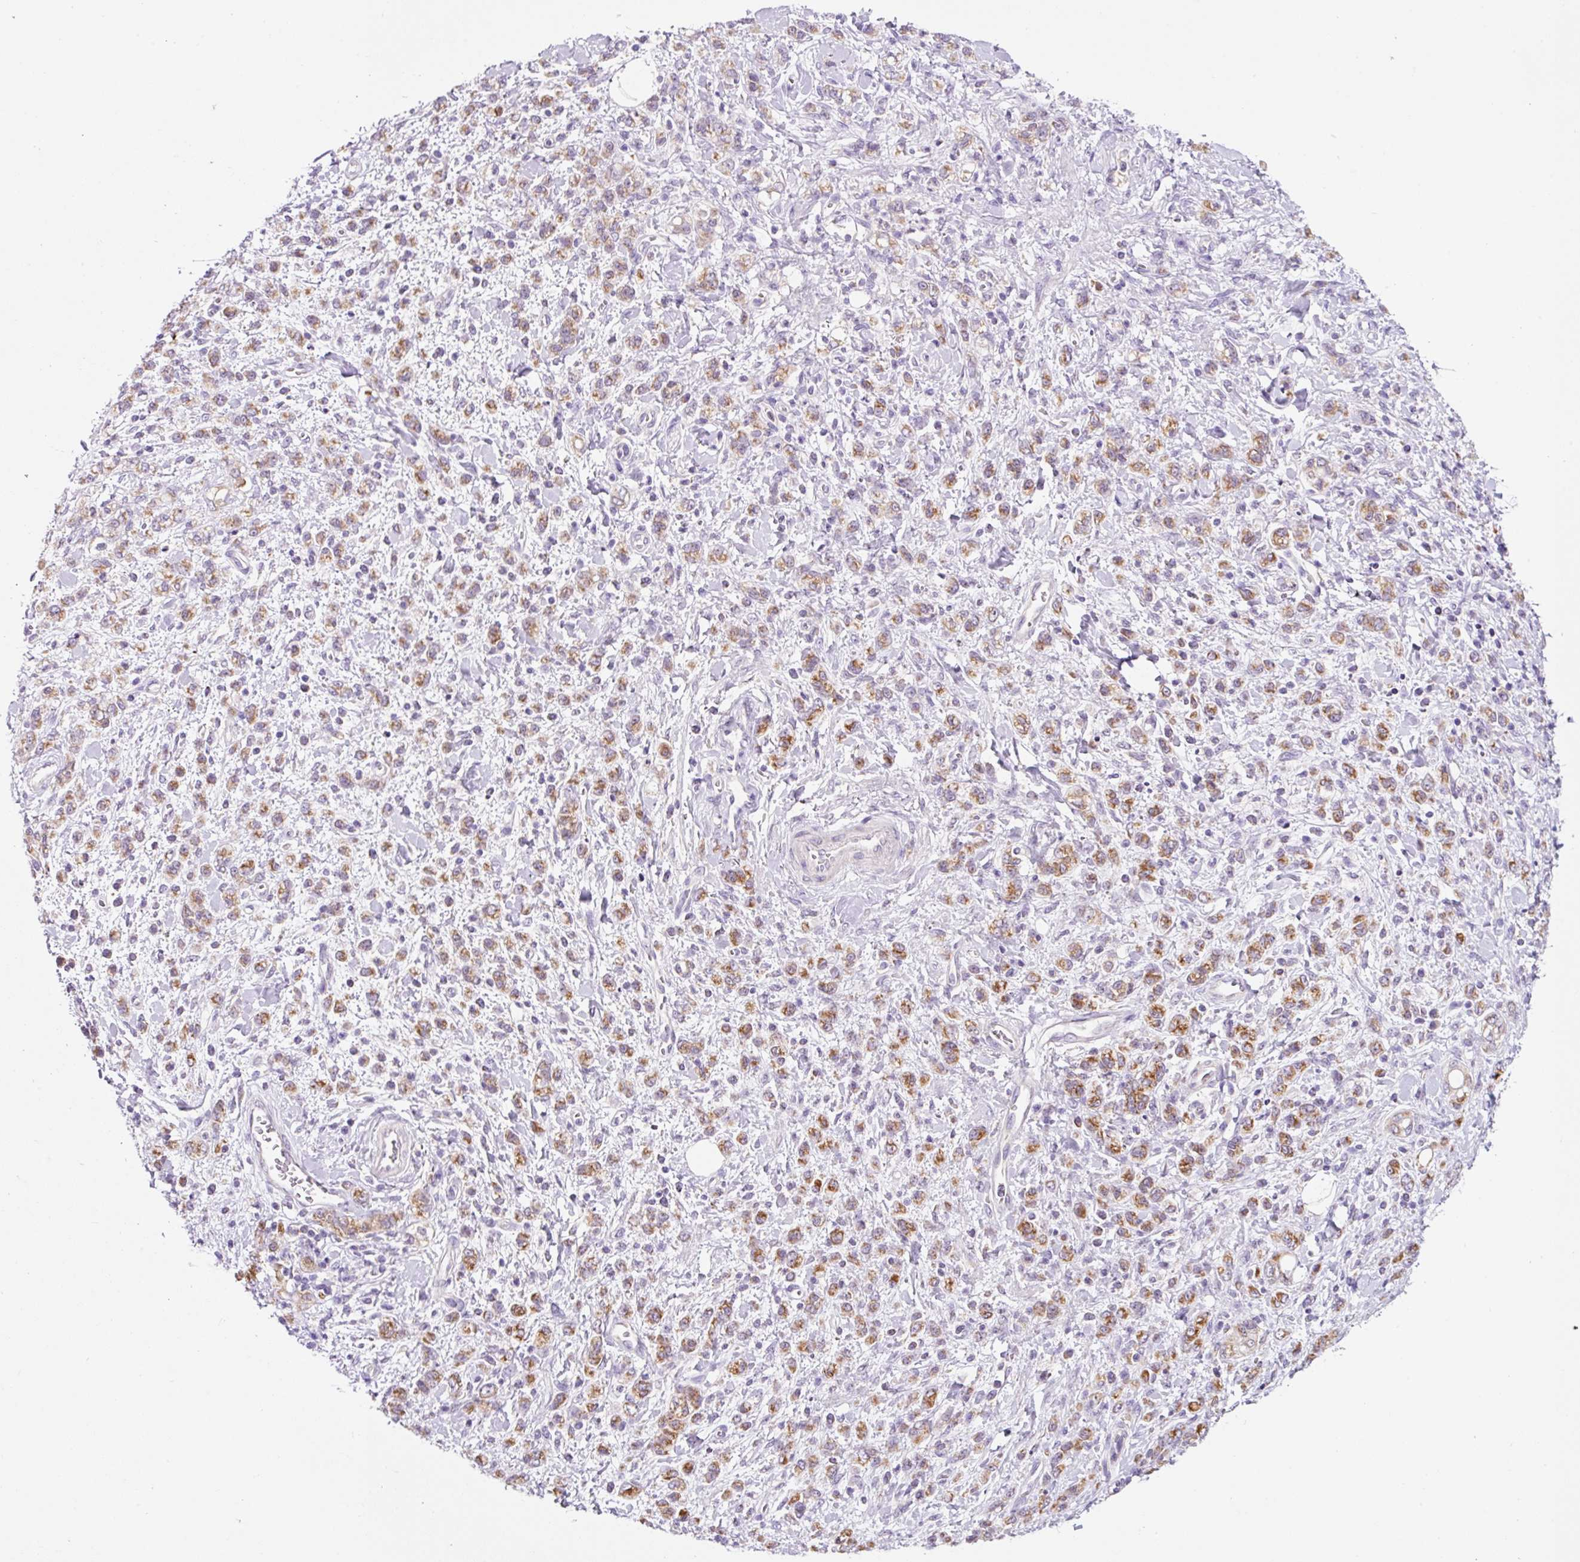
{"staining": {"intensity": "moderate", "quantity": ">75%", "location": "cytoplasmic/membranous"}, "tissue": "stomach cancer", "cell_type": "Tumor cells", "image_type": "cancer", "snomed": [{"axis": "morphology", "description": "Adenocarcinoma, NOS"}, {"axis": "topography", "description": "Stomach"}], "caption": "This is a histology image of IHC staining of adenocarcinoma (stomach), which shows moderate expression in the cytoplasmic/membranous of tumor cells.", "gene": "PCK2", "patient": {"sex": "male", "age": 77}}